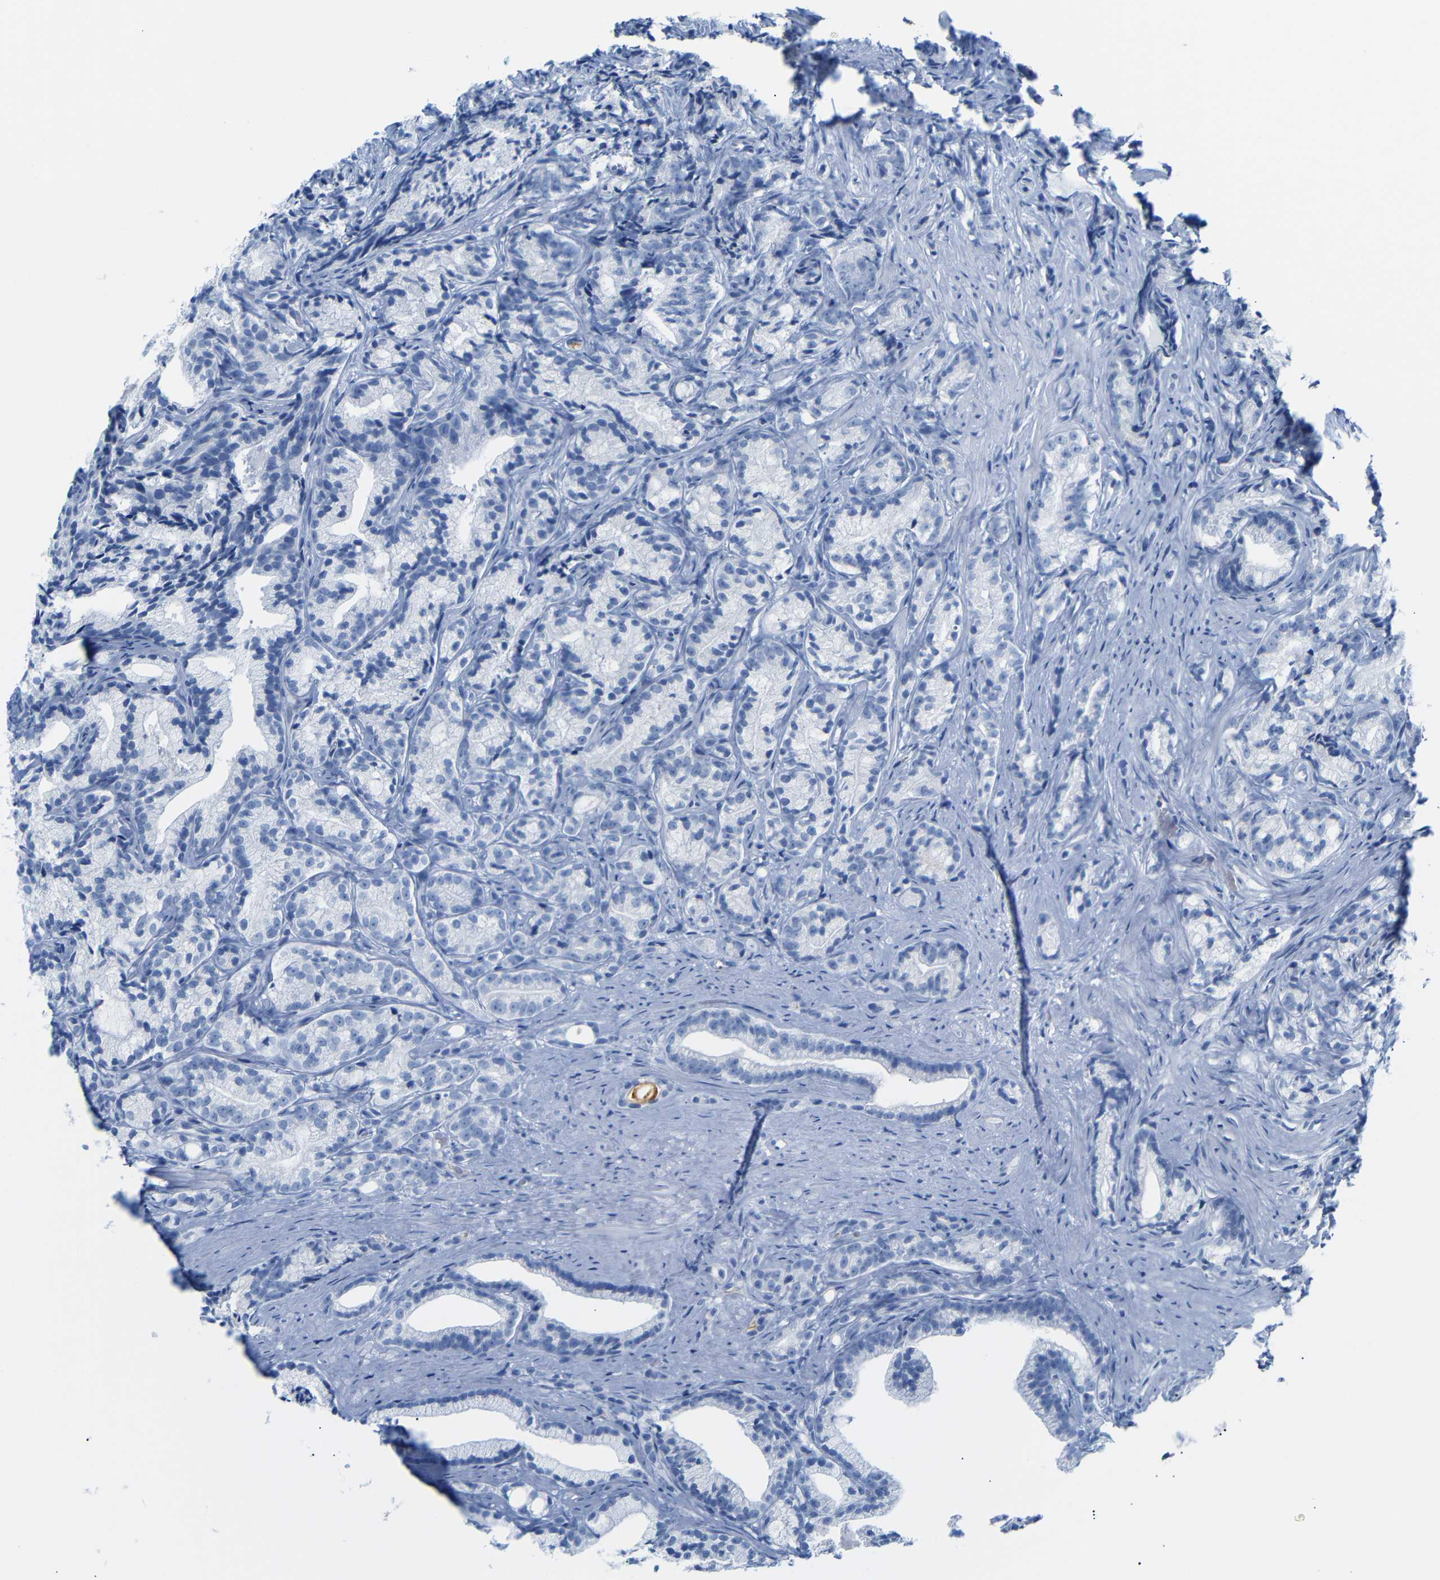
{"staining": {"intensity": "negative", "quantity": "none", "location": "none"}, "tissue": "prostate cancer", "cell_type": "Tumor cells", "image_type": "cancer", "snomed": [{"axis": "morphology", "description": "Adenocarcinoma, Low grade"}, {"axis": "topography", "description": "Prostate"}], "caption": "Immunohistochemistry of human prostate cancer (adenocarcinoma (low-grade)) displays no positivity in tumor cells. Brightfield microscopy of immunohistochemistry stained with DAB (brown) and hematoxylin (blue), captured at high magnification.", "gene": "ERVMER34-1", "patient": {"sex": "male", "age": 89}}